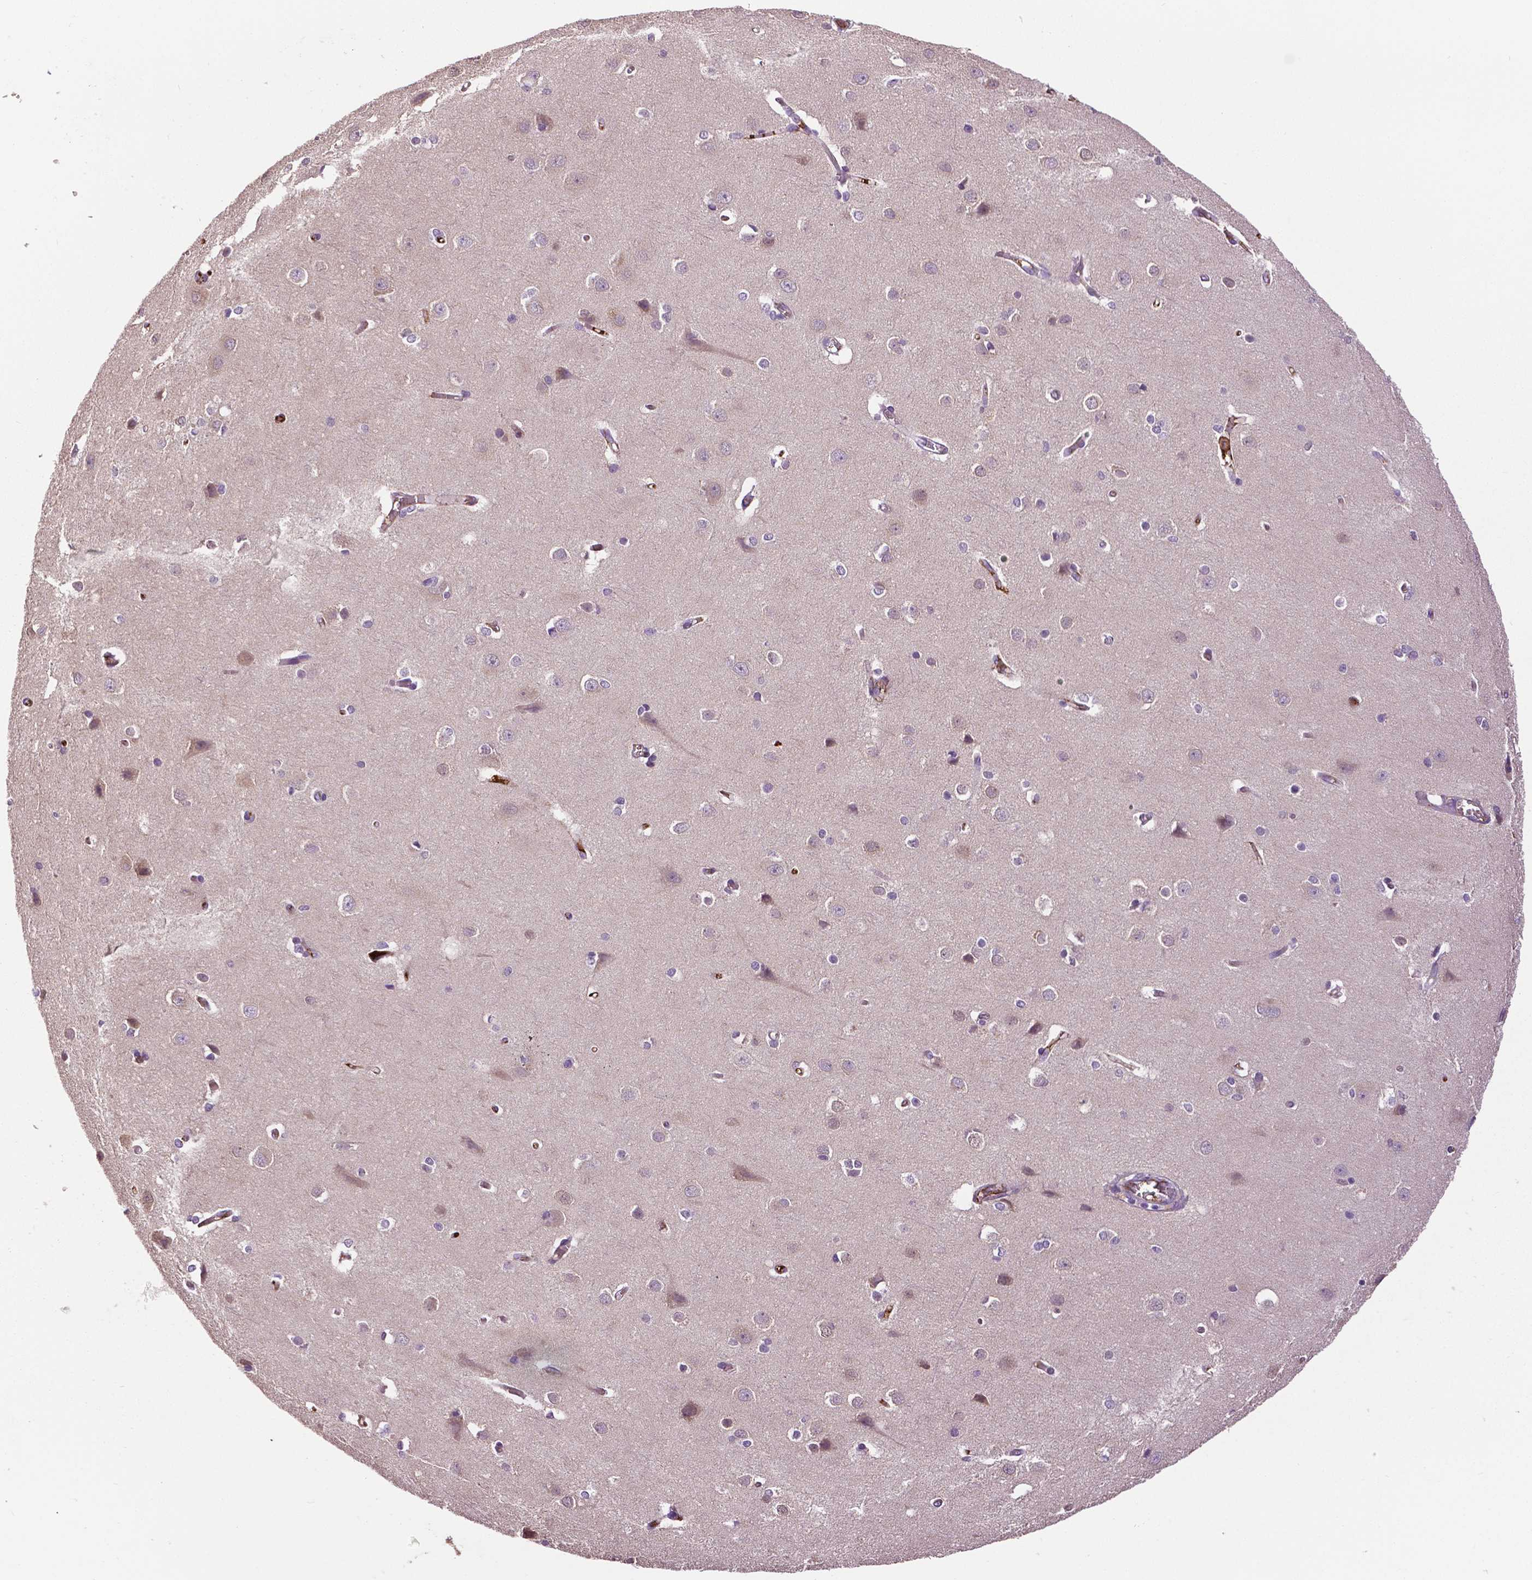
{"staining": {"intensity": "negative", "quantity": "none", "location": "none"}, "tissue": "cerebral cortex", "cell_type": "Endothelial cells", "image_type": "normal", "snomed": [{"axis": "morphology", "description": "Normal tissue, NOS"}, {"axis": "topography", "description": "Cerebral cortex"}], "caption": "The micrograph exhibits no staining of endothelial cells in benign cerebral cortex.", "gene": "PTPN5", "patient": {"sex": "male", "age": 37}}